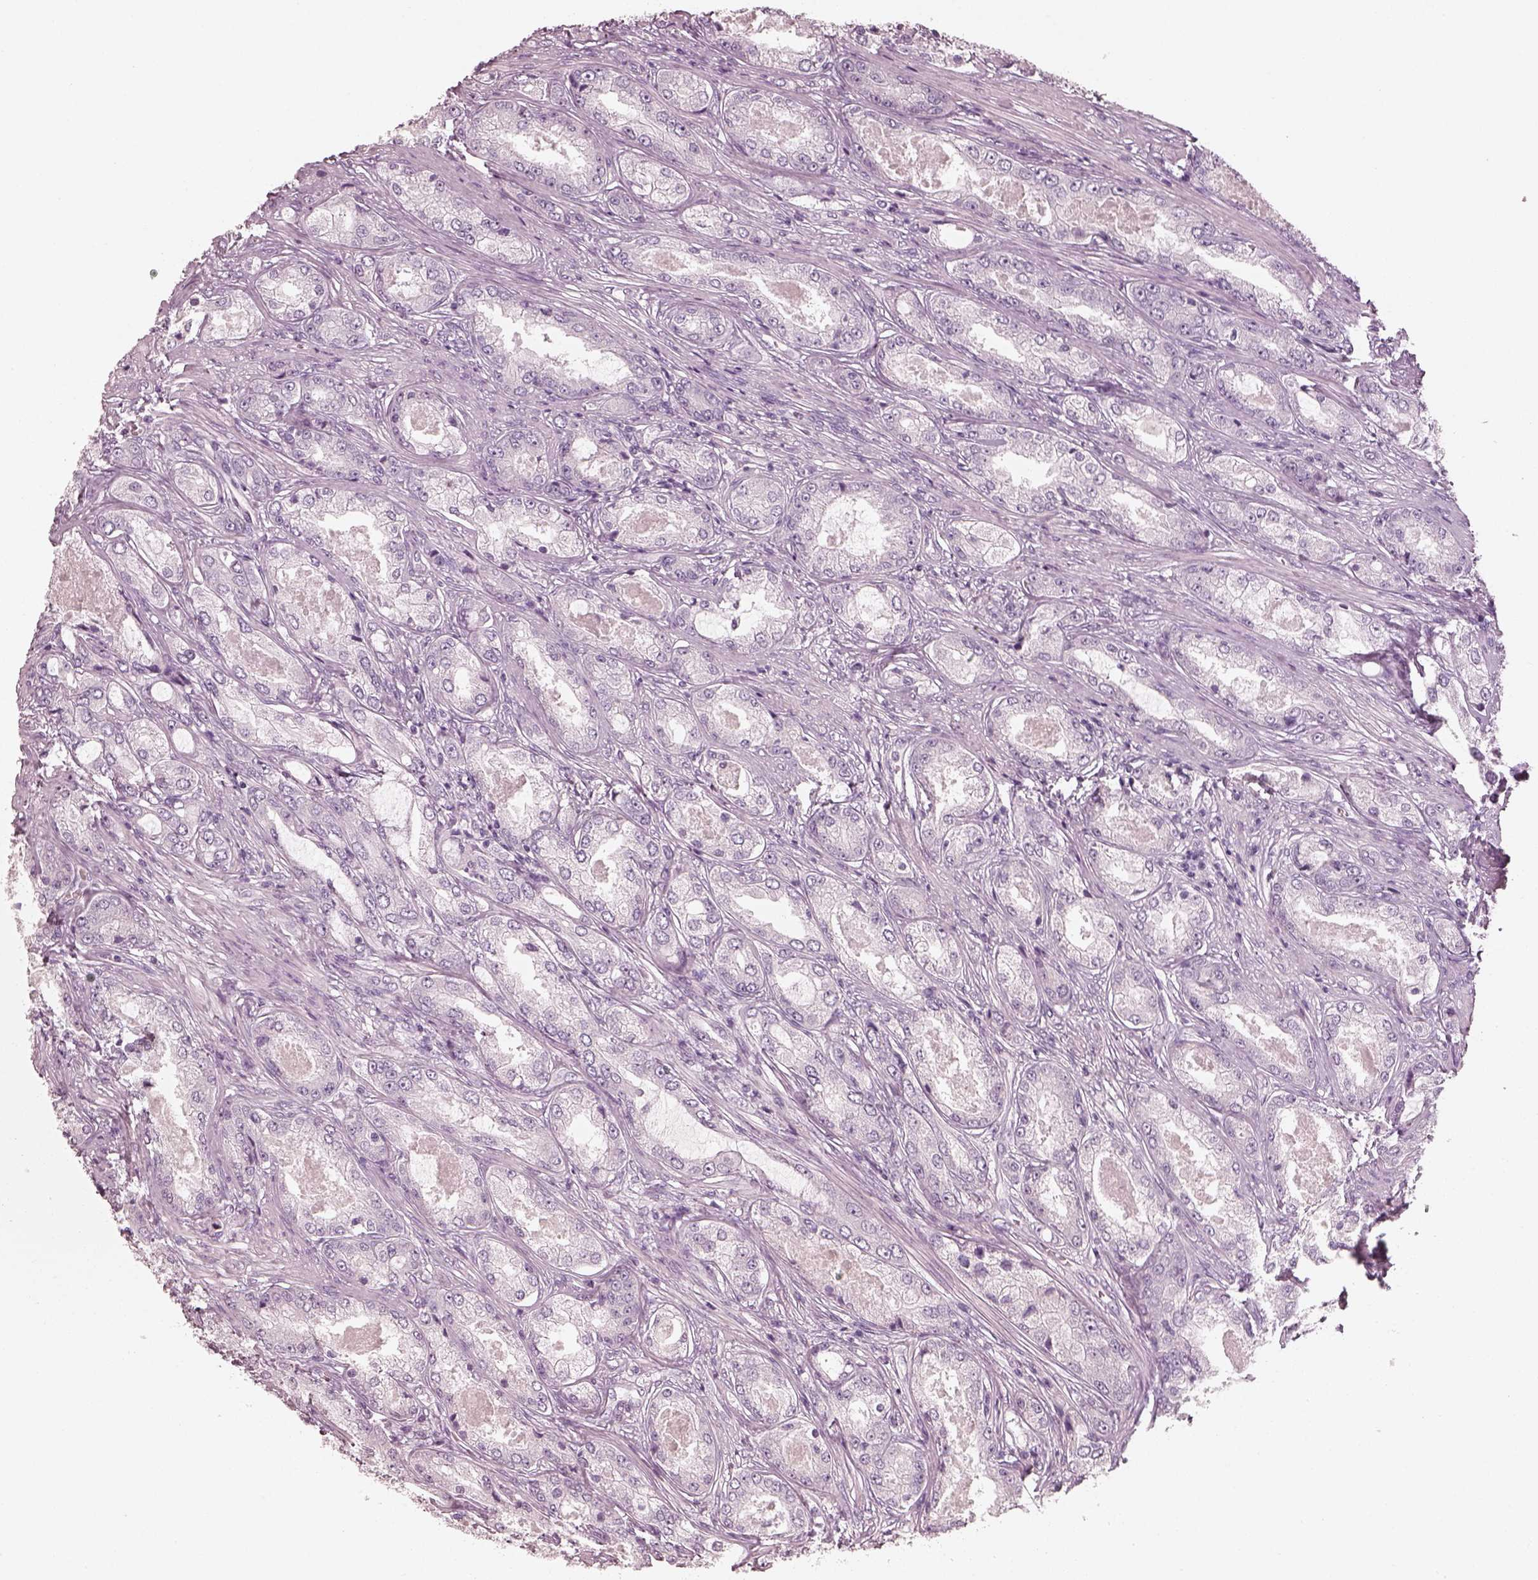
{"staining": {"intensity": "negative", "quantity": "none", "location": "none"}, "tissue": "prostate cancer", "cell_type": "Tumor cells", "image_type": "cancer", "snomed": [{"axis": "morphology", "description": "Adenocarcinoma, Low grade"}, {"axis": "topography", "description": "Prostate"}], "caption": "A photomicrograph of prostate cancer (adenocarcinoma (low-grade)) stained for a protein shows no brown staining in tumor cells.", "gene": "R3HDML", "patient": {"sex": "male", "age": 68}}